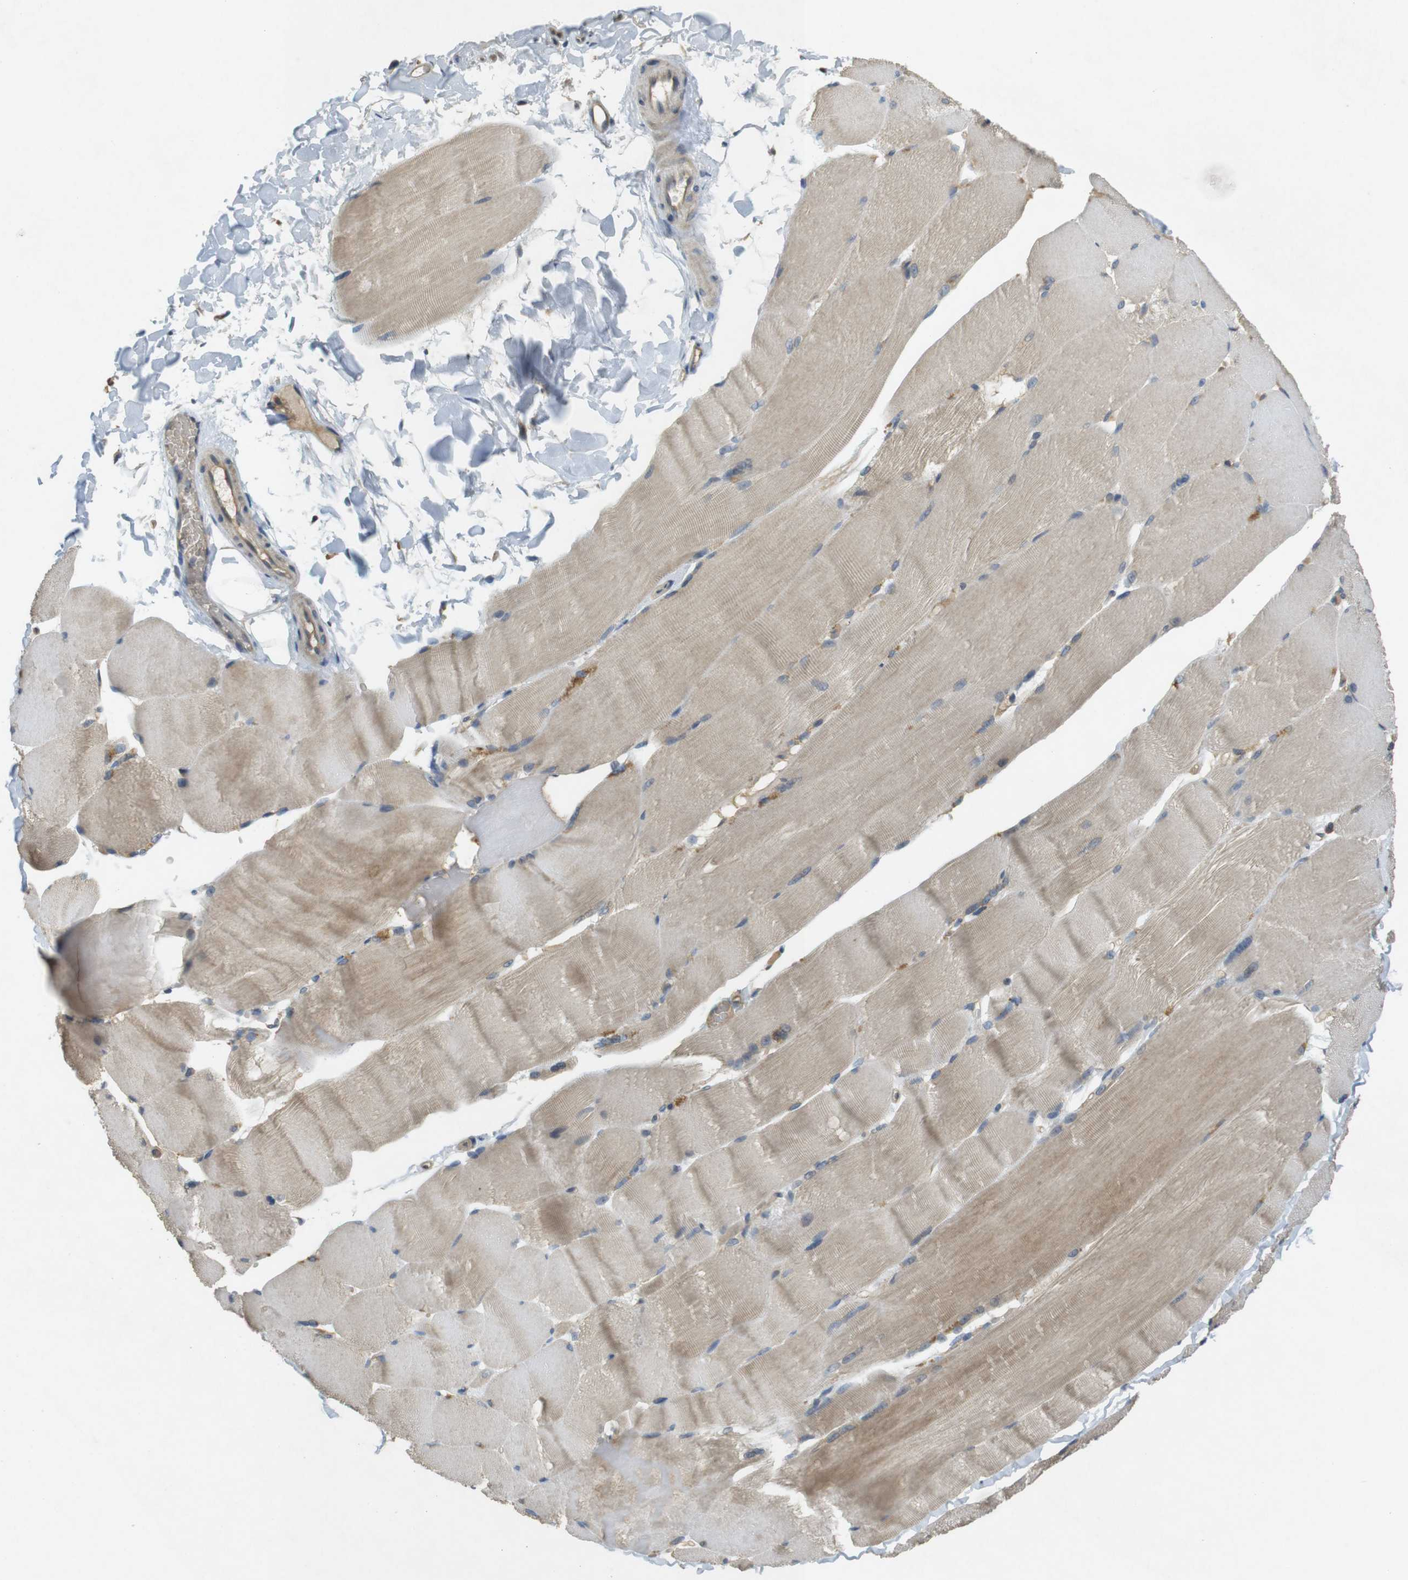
{"staining": {"intensity": "weak", "quantity": ">75%", "location": "cytoplasmic/membranous"}, "tissue": "skeletal muscle", "cell_type": "Myocytes", "image_type": "normal", "snomed": [{"axis": "morphology", "description": "Normal tissue, NOS"}, {"axis": "topography", "description": "Skin"}, {"axis": "topography", "description": "Skeletal muscle"}], "caption": "Approximately >75% of myocytes in benign skeletal muscle demonstrate weak cytoplasmic/membranous protein positivity as visualized by brown immunohistochemical staining.", "gene": "CLTC", "patient": {"sex": "male", "age": 83}}